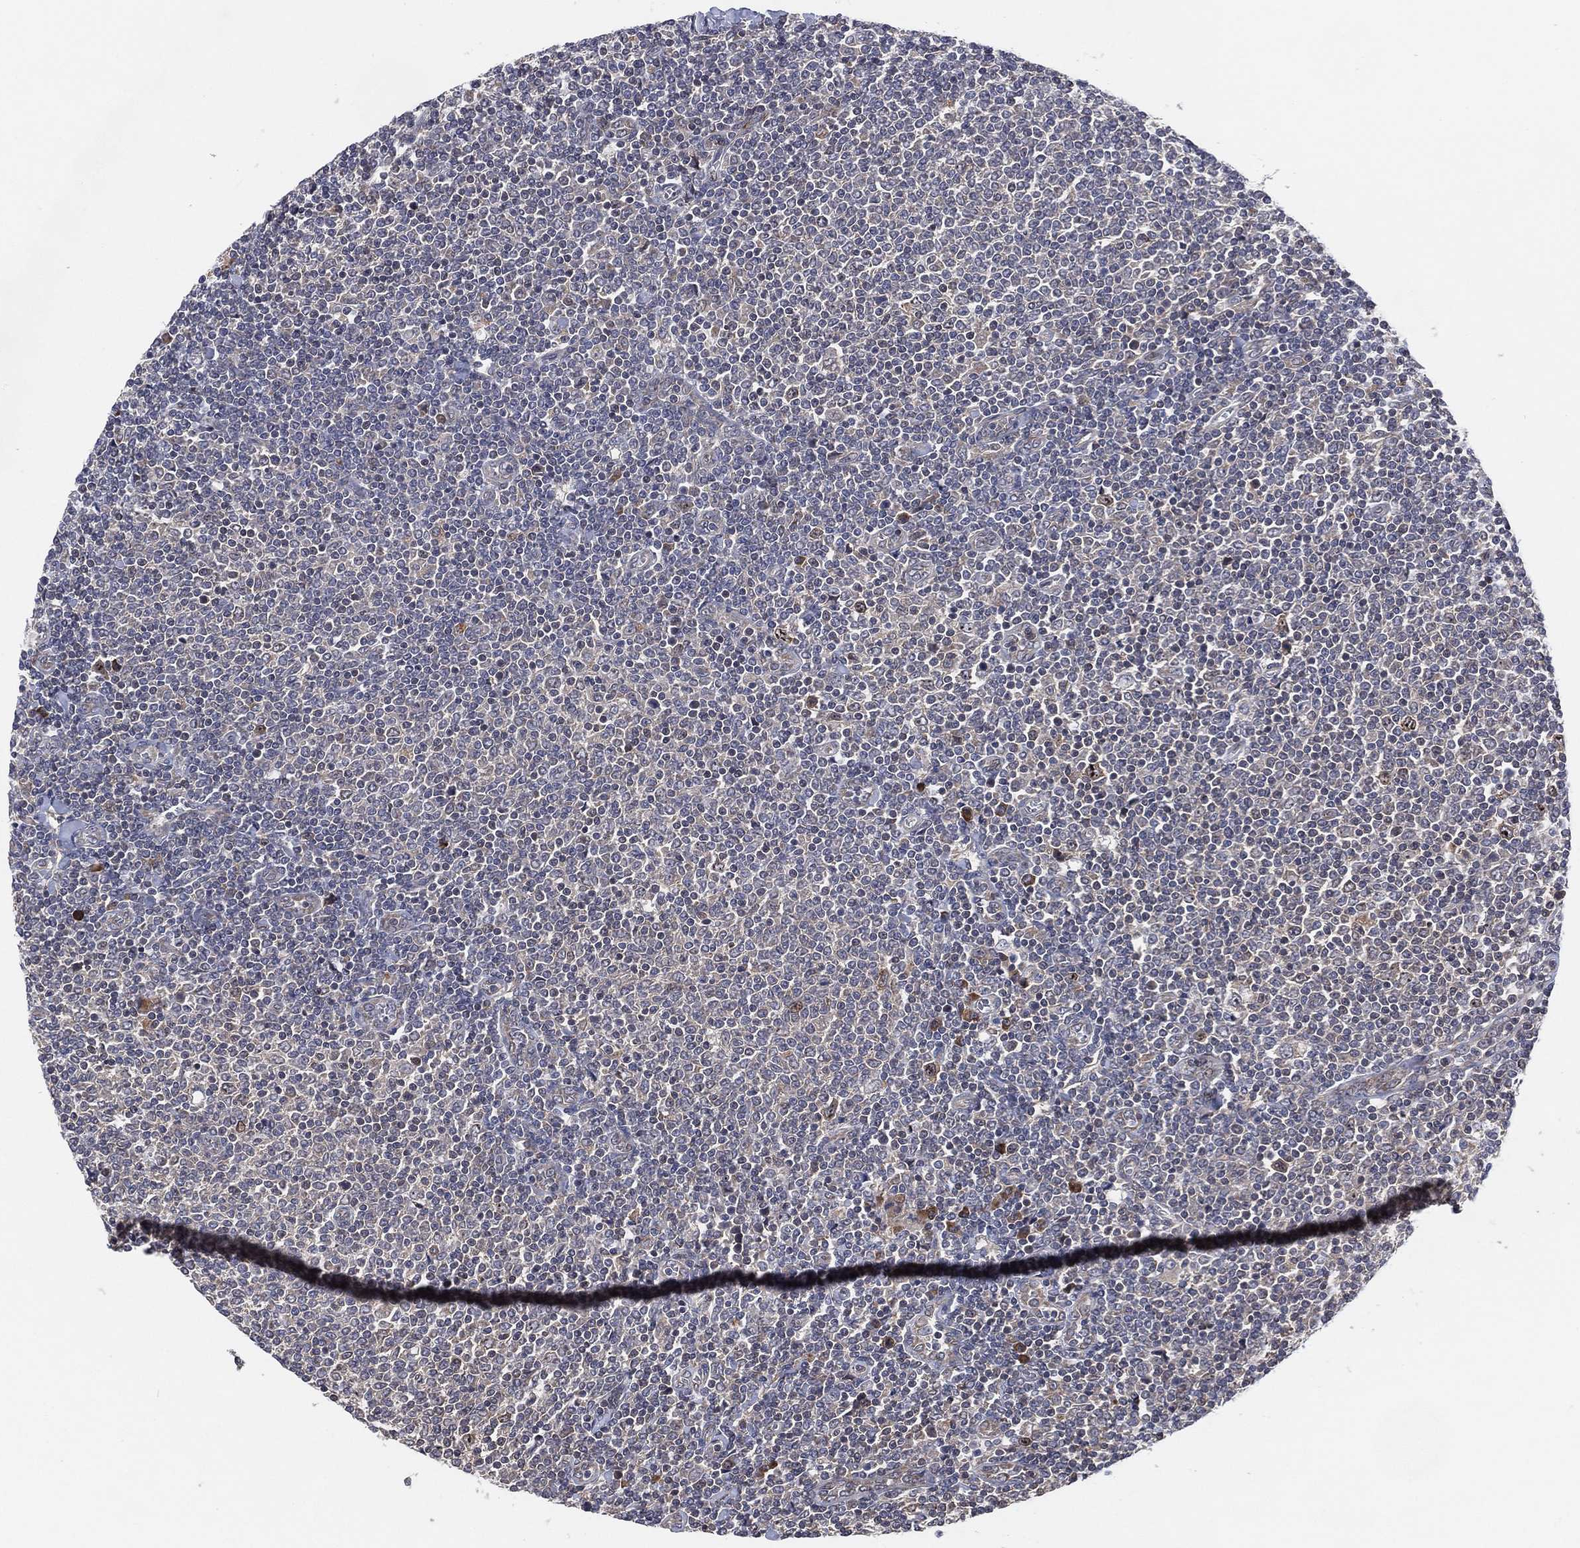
{"staining": {"intensity": "negative", "quantity": "none", "location": "none"}, "tissue": "lymphoma", "cell_type": "Tumor cells", "image_type": "cancer", "snomed": [{"axis": "morphology", "description": "Malignant lymphoma, non-Hodgkin's type, Low grade"}, {"axis": "topography", "description": "Lymph node"}], "caption": "IHC micrograph of human low-grade malignant lymphoma, non-Hodgkin's type stained for a protein (brown), which reveals no expression in tumor cells.", "gene": "FAM104A", "patient": {"sex": "male", "age": 52}}